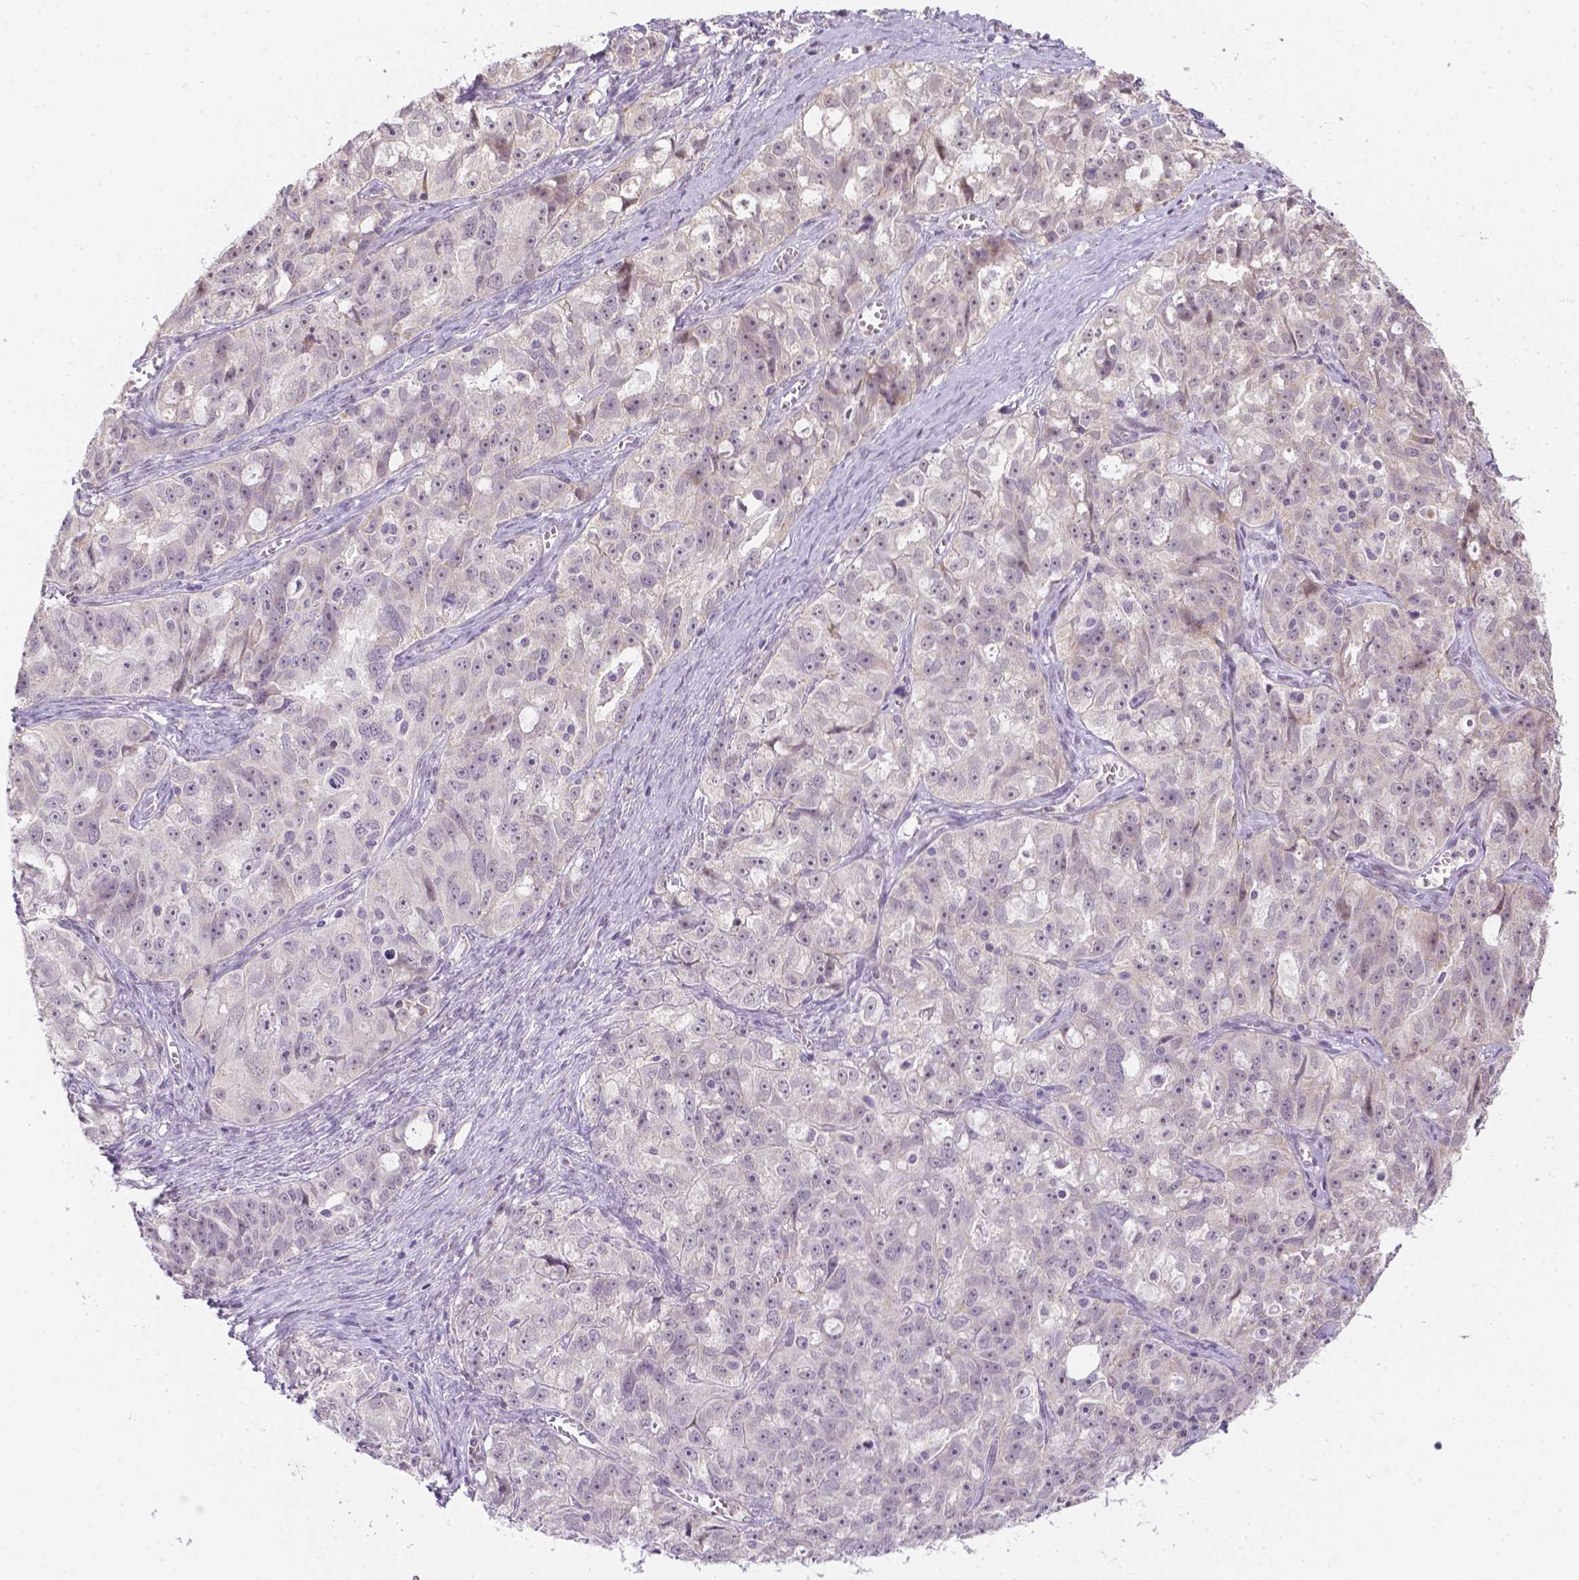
{"staining": {"intensity": "negative", "quantity": "none", "location": "none"}, "tissue": "ovarian cancer", "cell_type": "Tumor cells", "image_type": "cancer", "snomed": [{"axis": "morphology", "description": "Cystadenocarcinoma, serous, NOS"}, {"axis": "topography", "description": "Ovary"}], "caption": "The immunohistochemistry (IHC) histopathology image has no significant staining in tumor cells of serous cystadenocarcinoma (ovarian) tissue.", "gene": "ZNF280B", "patient": {"sex": "female", "age": 51}}